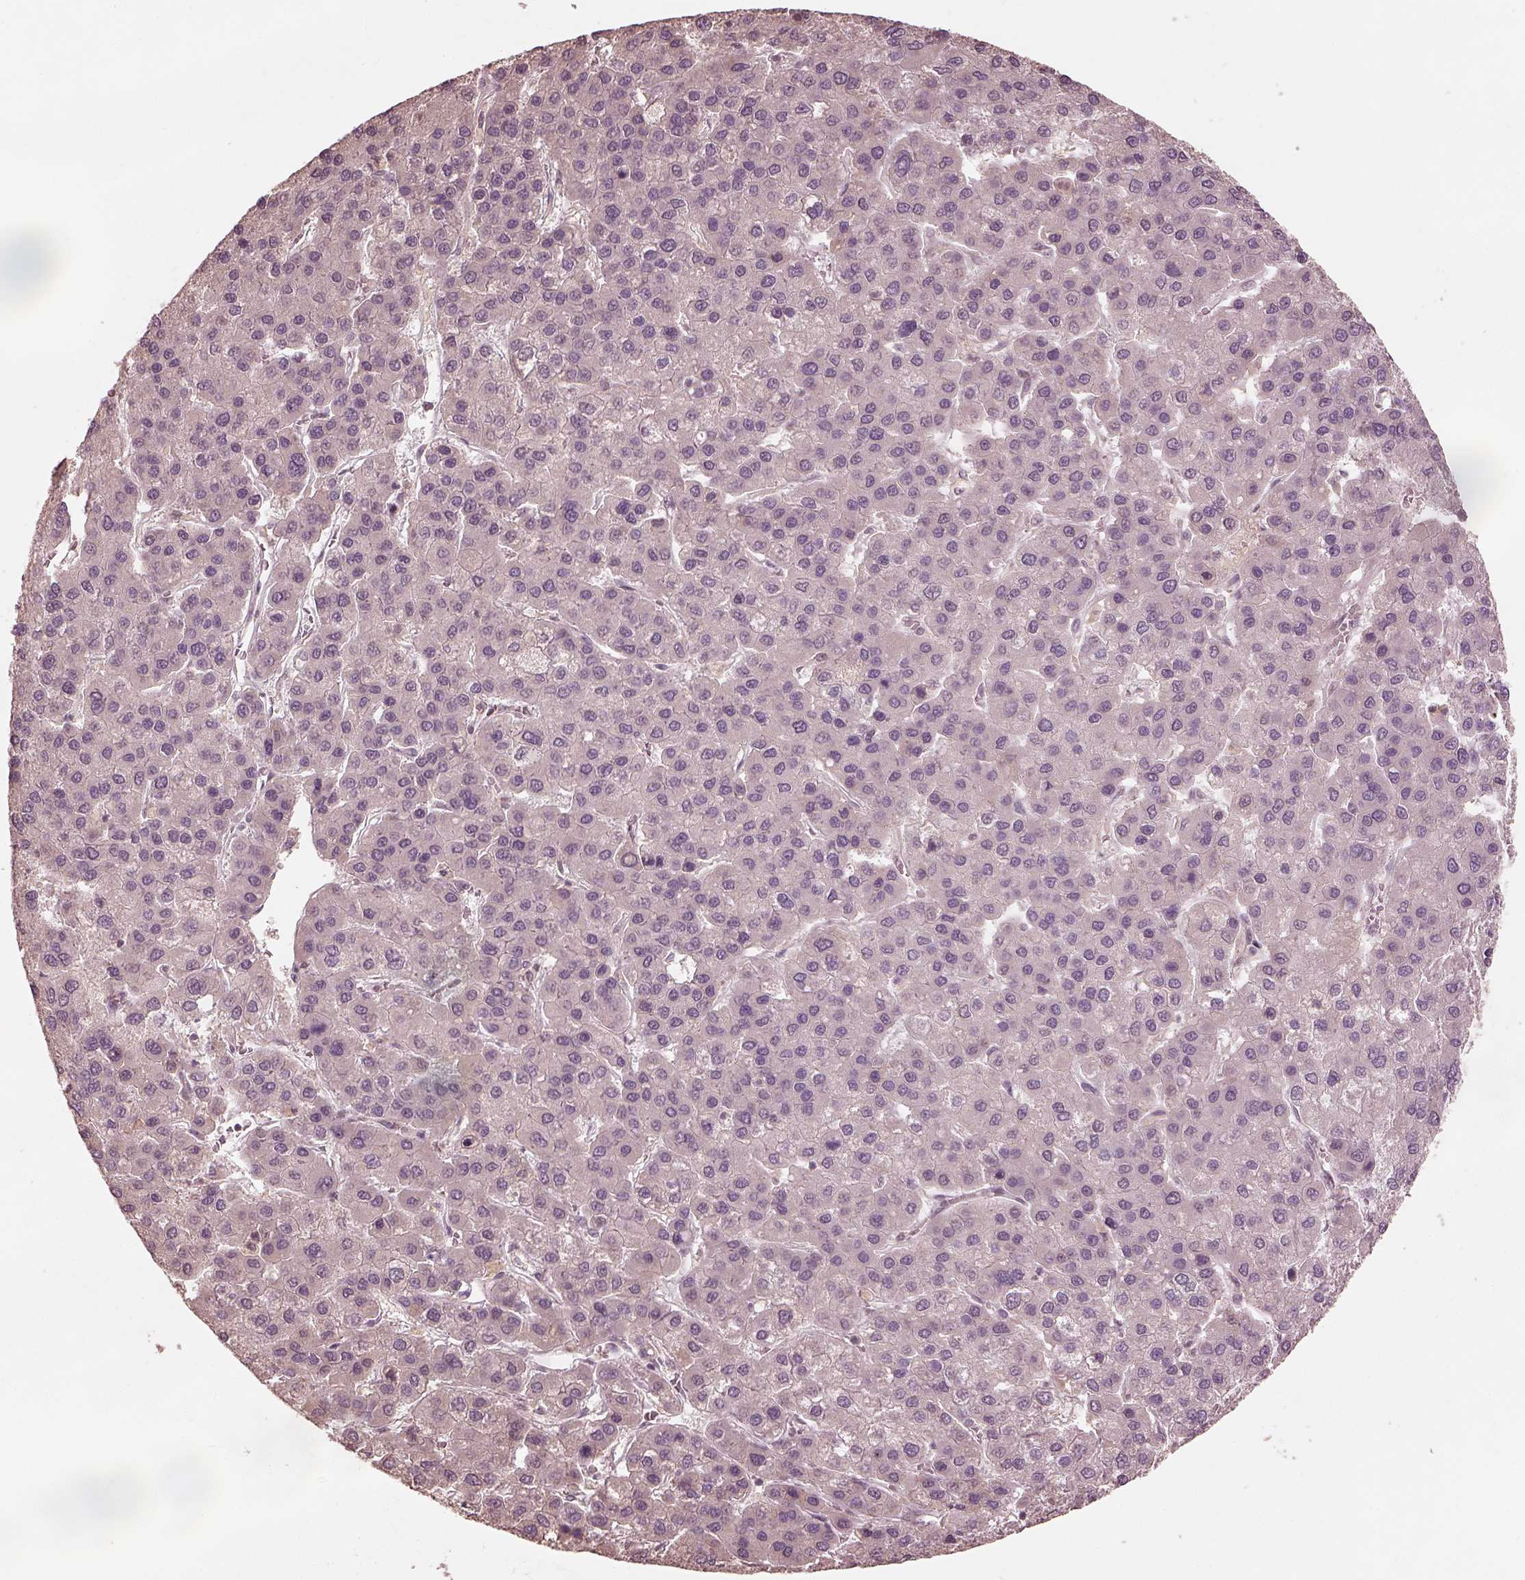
{"staining": {"intensity": "negative", "quantity": "none", "location": "none"}, "tissue": "liver cancer", "cell_type": "Tumor cells", "image_type": "cancer", "snomed": [{"axis": "morphology", "description": "Carcinoma, Hepatocellular, NOS"}, {"axis": "topography", "description": "Liver"}], "caption": "There is no significant staining in tumor cells of liver cancer.", "gene": "CALR3", "patient": {"sex": "female", "age": 41}}